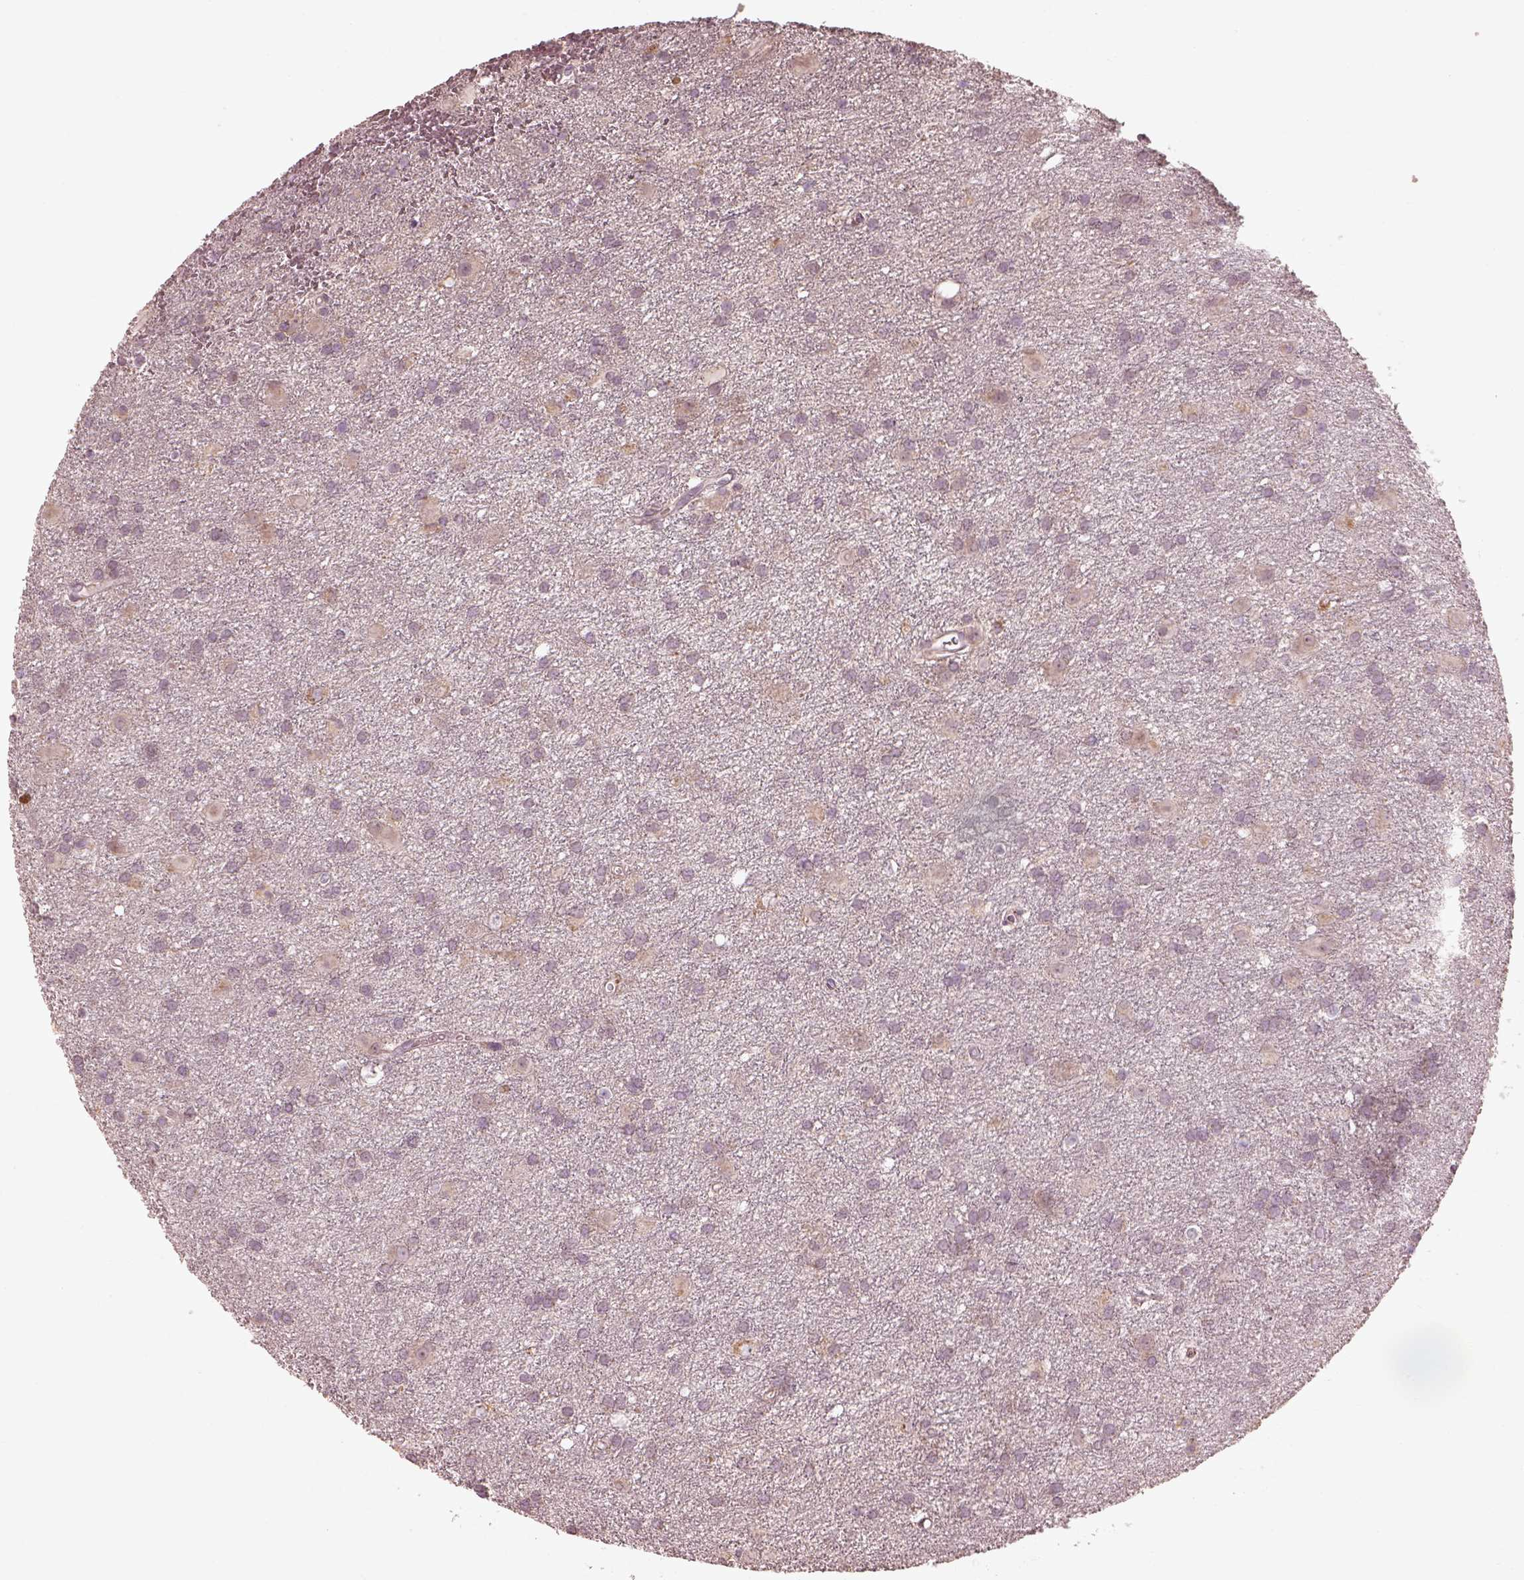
{"staining": {"intensity": "negative", "quantity": "none", "location": "none"}, "tissue": "glioma", "cell_type": "Tumor cells", "image_type": "cancer", "snomed": [{"axis": "morphology", "description": "Glioma, malignant, Low grade"}, {"axis": "topography", "description": "Brain"}], "caption": "A high-resolution micrograph shows immunohistochemistry (IHC) staining of glioma, which exhibits no significant expression in tumor cells.", "gene": "SLC25A46", "patient": {"sex": "male", "age": 58}}